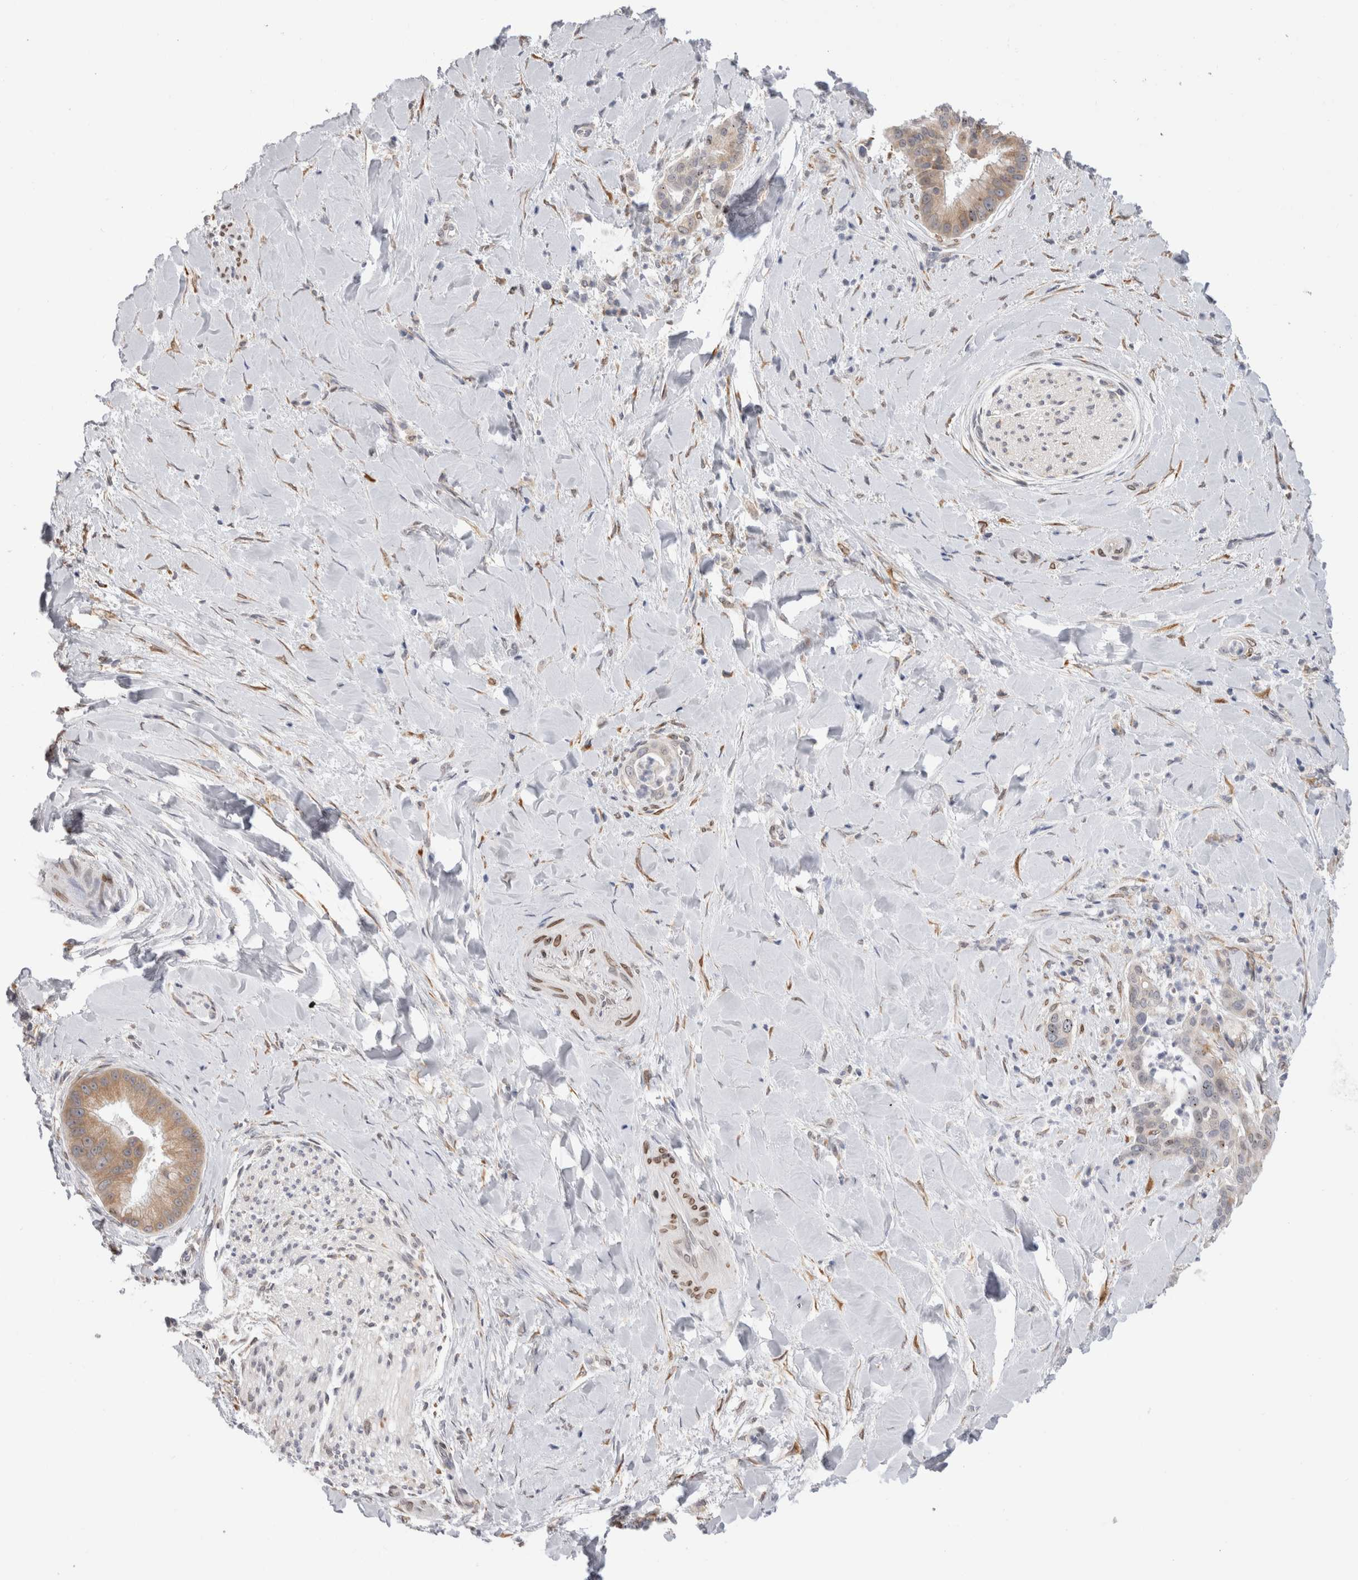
{"staining": {"intensity": "weak", "quantity": ">75%", "location": "cytoplasmic/membranous"}, "tissue": "liver cancer", "cell_type": "Tumor cells", "image_type": "cancer", "snomed": [{"axis": "morphology", "description": "Cholangiocarcinoma"}, {"axis": "topography", "description": "Liver"}], "caption": "Immunohistochemical staining of liver cancer displays weak cytoplasmic/membranous protein positivity in approximately >75% of tumor cells.", "gene": "VCPIP1", "patient": {"sex": "female", "age": 54}}